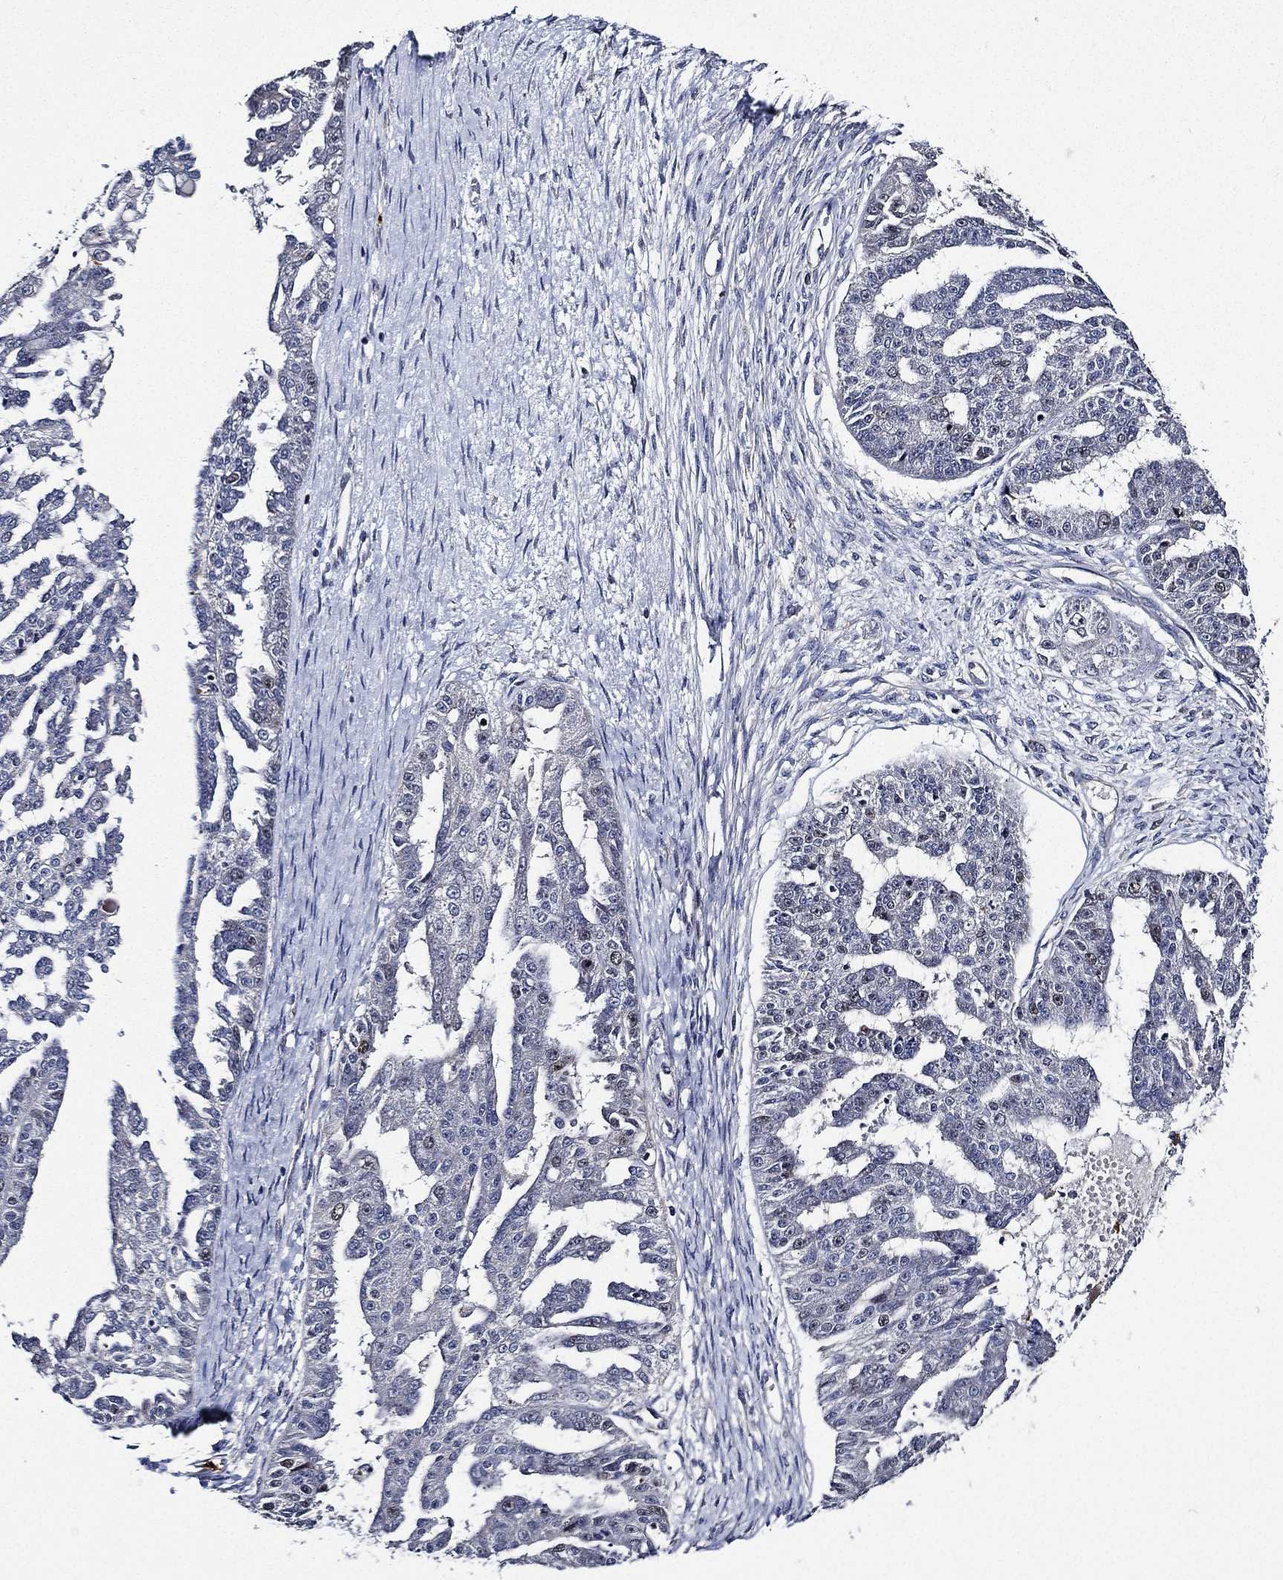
{"staining": {"intensity": "negative", "quantity": "none", "location": "none"}, "tissue": "ovarian cancer", "cell_type": "Tumor cells", "image_type": "cancer", "snomed": [{"axis": "morphology", "description": "Cystadenocarcinoma, serous, NOS"}, {"axis": "topography", "description": "Ovary"}], "caption": "High magnification brightfield microscopy of ovarian cancer (serous cystadenocarcinoma) stained with DAB (brown) and counterstained with hematoxylin (blue): tumor cells show no significant positivity.", "gene": "KIF20B", "patient": {"sex": "female", "age": 58}}